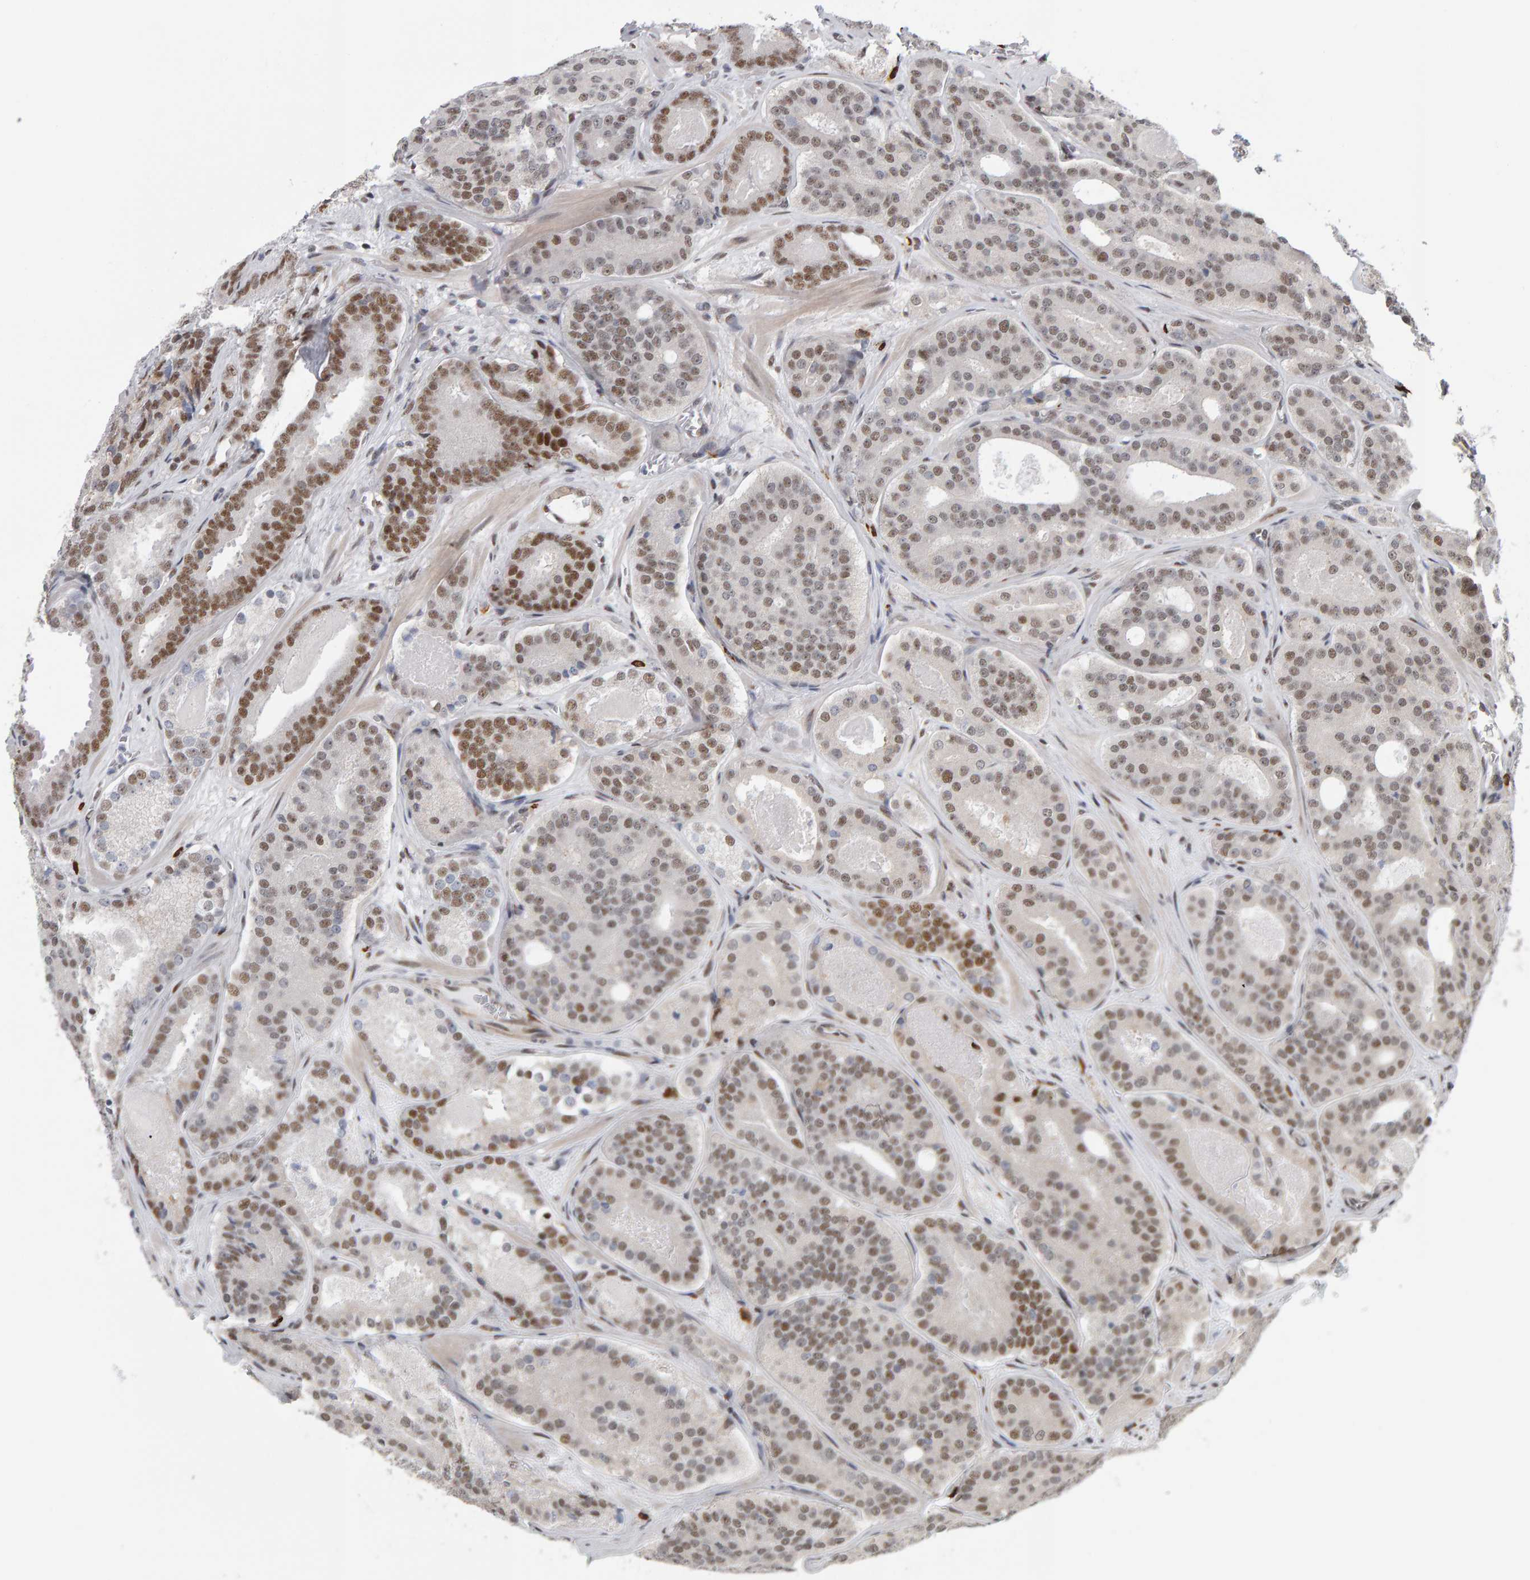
{"staining": {"intensity": "moderate", "quantity": ">75%", "location": "nuclear"}, "tissue": "prostate cancer", "cell_type": "Tumor cells", "image_type": "cancer", "snomed": [{"axis": "morphology", "description": "Adenocarcinoma, High grade"}, {"axis": "topography", "description": "Prostate"}], "caption": "An immunohistochemistry (IHC) image of tumor tissue is shown. Protein staining in brown shows moderate nuclear positivity in prostate high-grade adenocarcinoma within tumor cells. (DAB (3,3'-diaminobenzidine) = brown stain, brightfield microscopy at high magnification).", "gene": "ATF7IP", "patient": {"sex": "male", "age": 60}}